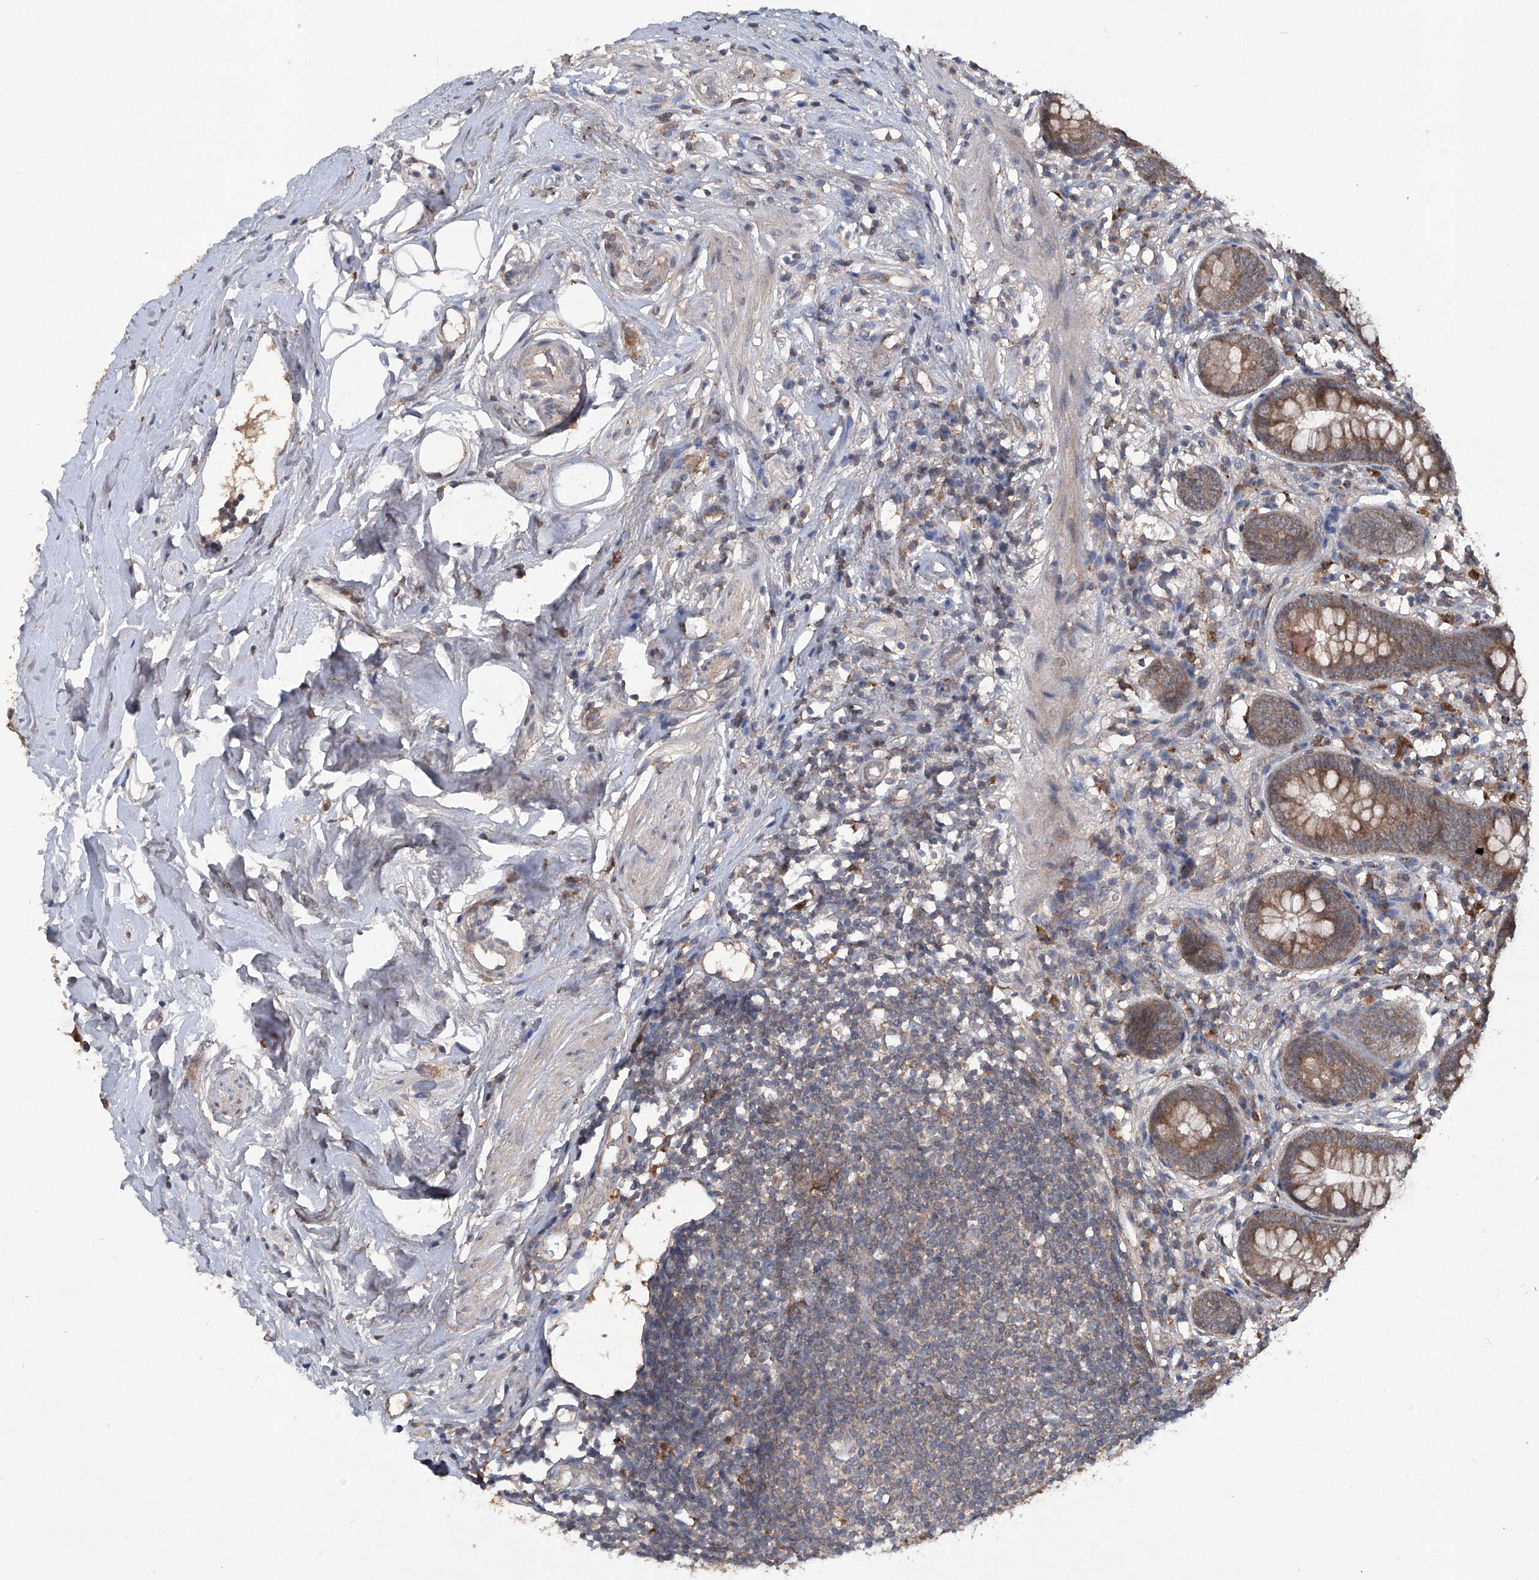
{"staining": {"intensity": "moderate", "quantity": ">75%", "location": "cytoplasmic/membranous"}, "tissue": "appendix", "cell_type": "Glandular cells", "image_type": "normal", "snomed": [{"axis": "morphology", "description": "Normal tissue, NOS"}, {"axis": "topography", "description": "Appendix"}], "caption": "Appendix stained with immunohistochemistry reveals moderate cytoplasmic/membranous staining in about >75% of glandular cells. The staining was performed using DAB to visualize the protein expression in brown, while the nuclei were stained in blue with hematoxylin (Magnification: 20x).", "gene": "SUMF2", "patient": {"sex": "female", "age": 62}}